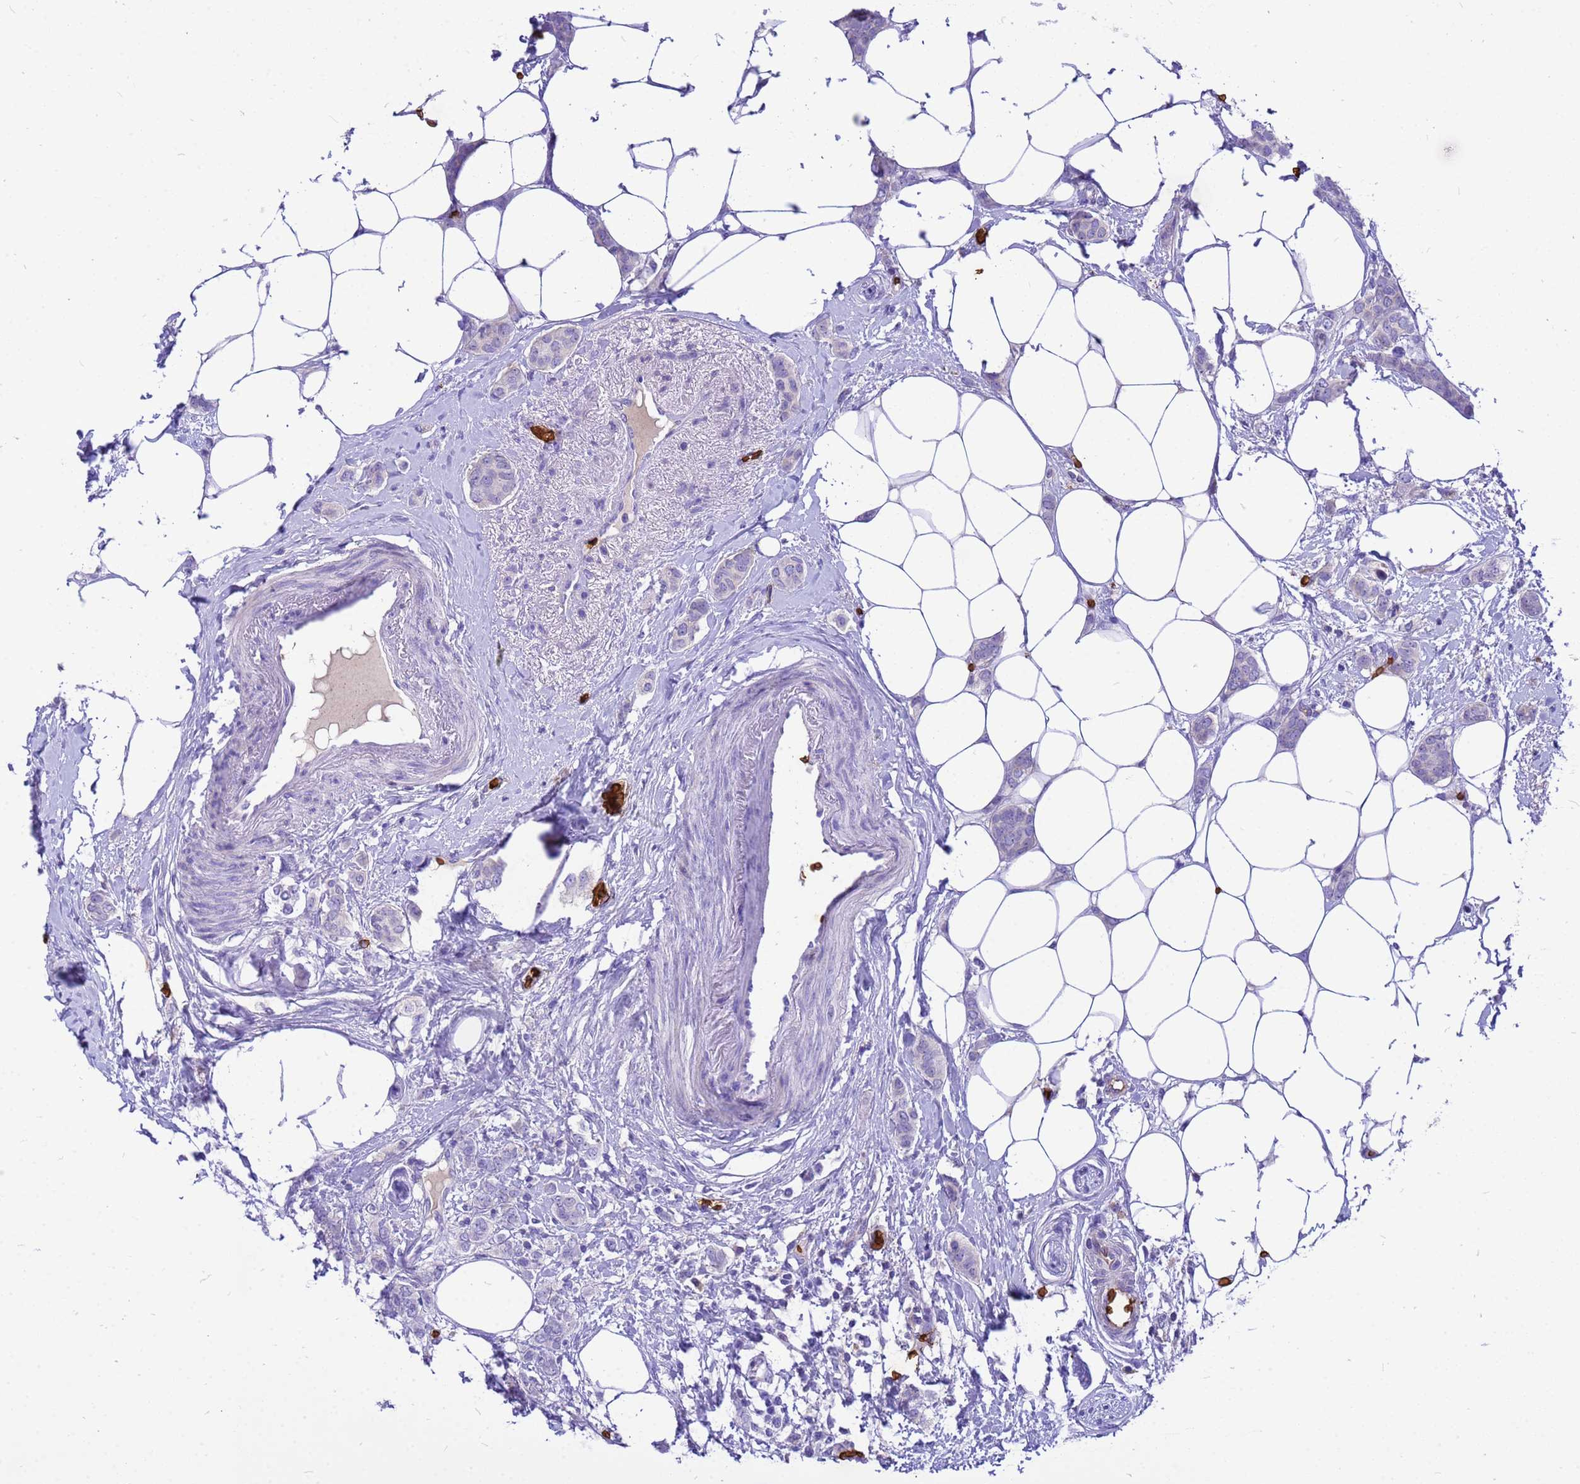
{"staining": {"intensity": "negative", "quantity": "none", "location": "none"}, "tissue": "breast cancer", "cell_type": "Tumor cells", "image_type": "cancer", "snomed": [{"axis": "morphology", "description": "Duct carcinoma"}, {"axis": "topography", "description": "Breast"}], "caption": "The IHC photomicrograph has no significant expression in tumor cells of breast cancer (infiltrating ductal carcinoma) tissue.", "gene": "HBA2", "patient": {"sex": "female", "age": 72}}